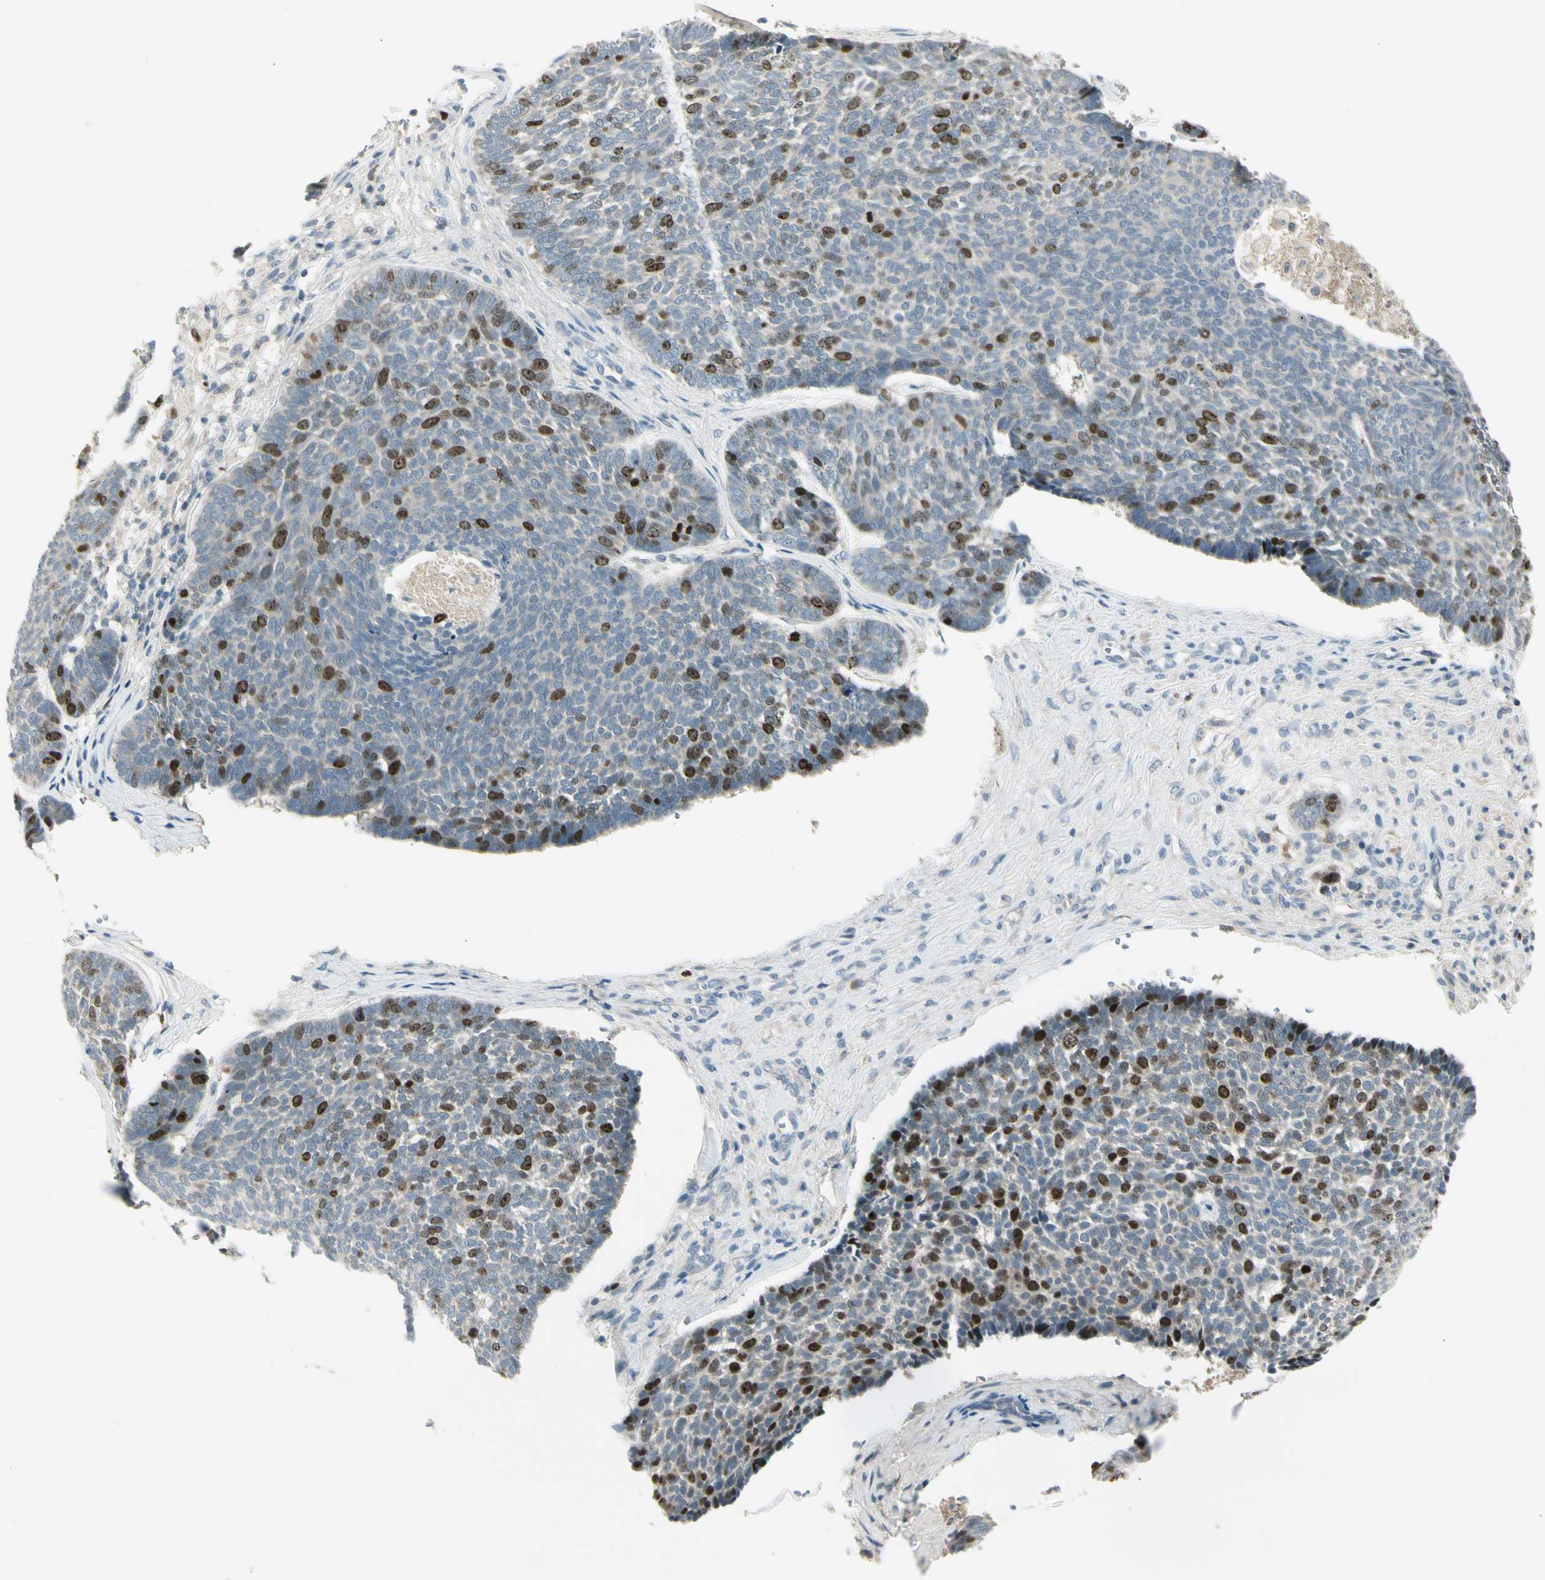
{"staining": {"intensity": "strong", "quantity": "<25%", "location": "nuclear"}, "tissue": "skin cancer", "cell_type": "Tumor cells", "image_type": "cancer", "snomed": [{"axis": "morphology", "description": "Basal cell carcinoma"}, {"axis": "topography", "description": "Skin"}], "caption": "IHC micrograph of human skin cancer (basal cell carcinoma) stained for a protein (brown), which reveals medium levels of strong nuclear positivity in approximately <25% of tumor cells.", "gene": "PITX1", "patient": {"sex": "male", "age": 84}}